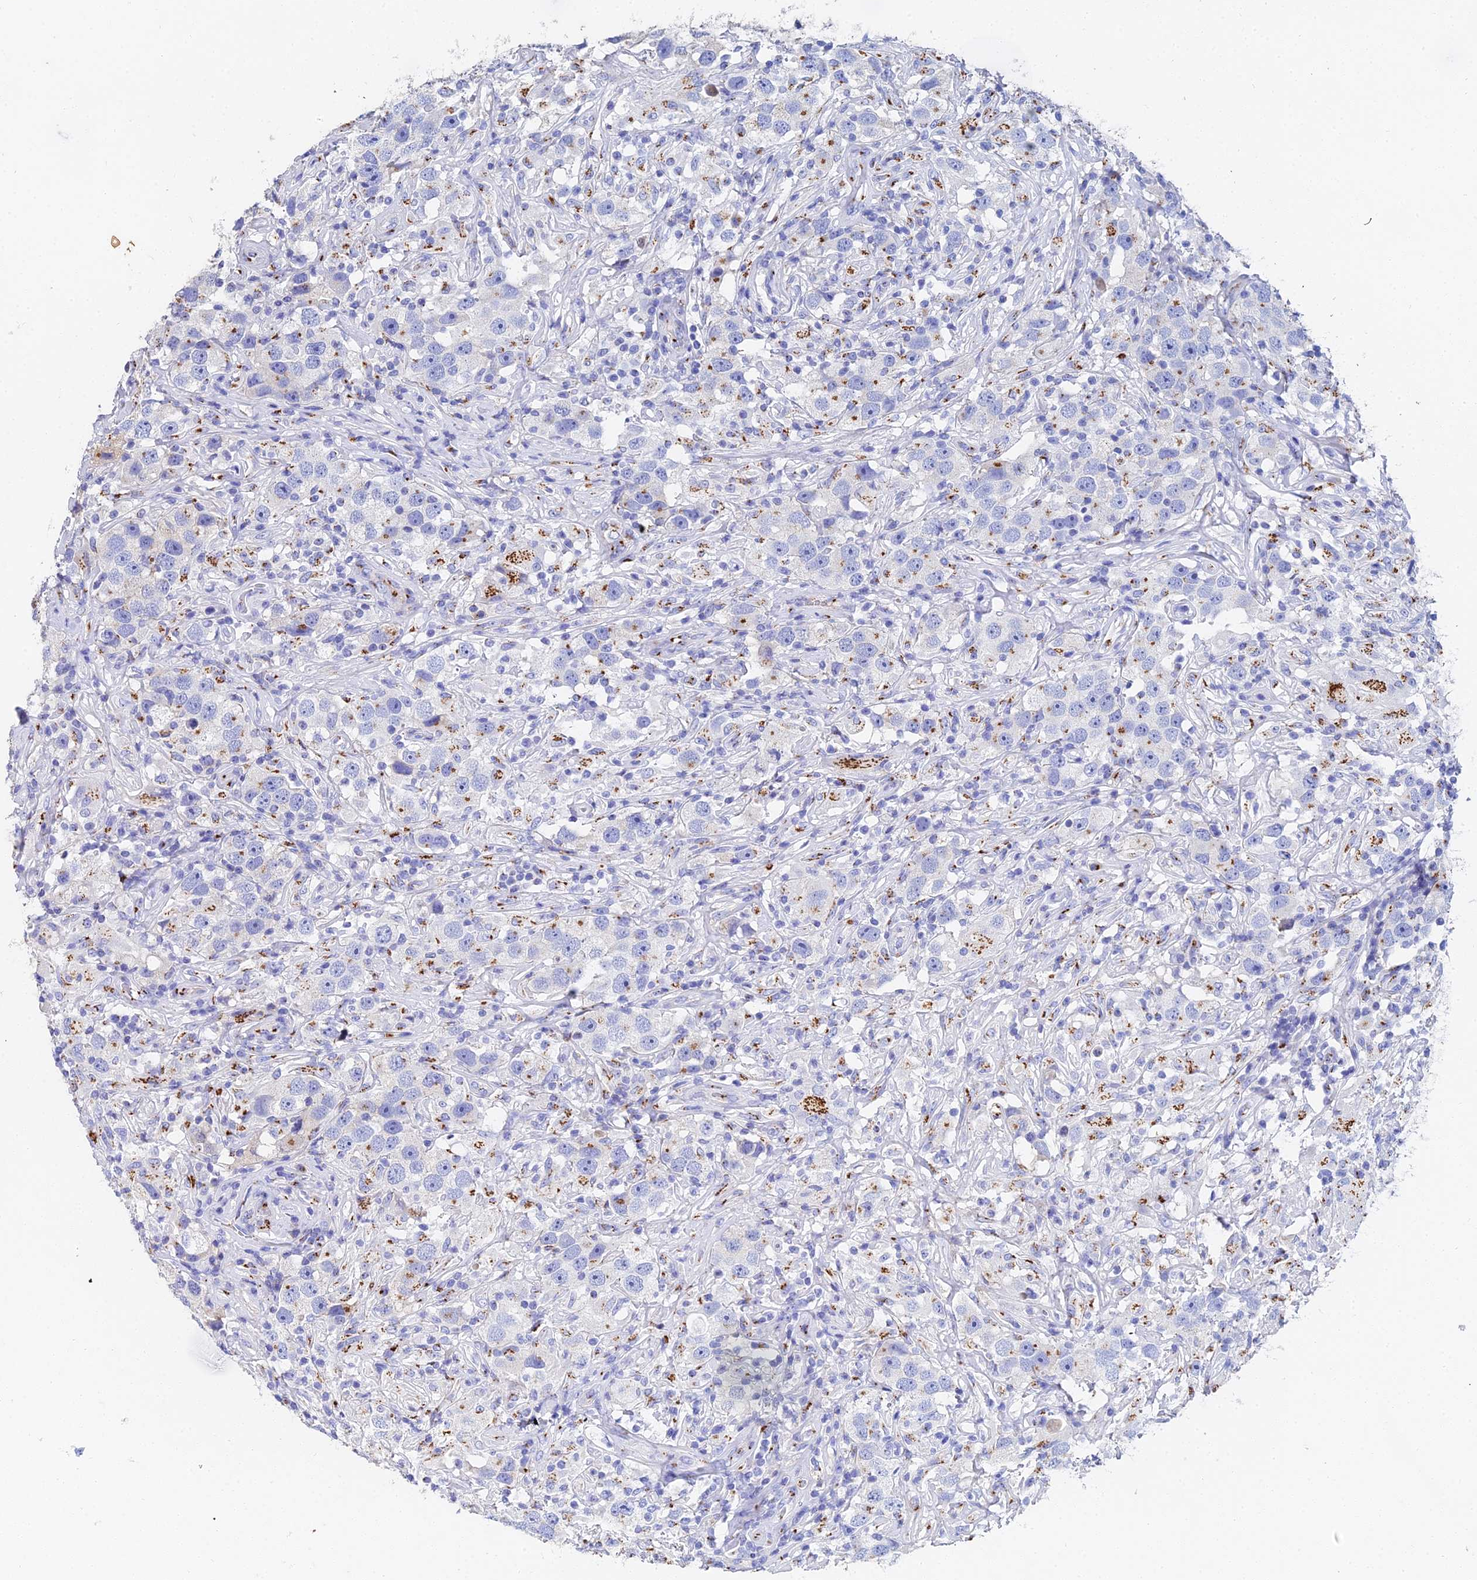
{"staining": {"intensity": "moderate", "quantity": "<25%", "location": "cytoplasmic/membranous"}, "tissue": "testis cancer", "cell_type": "Tumor cells", "image_type": "cancer", "snomed": [{"axis": "morphology", "description": "Seminoma, NOS"}, {"axis": "topography", "description": "Testis"}], "caption": "IHC micrograph of testis cancer stained for a protein (brown), which reveals low levels of moderate cytoplasmic/membranous staining in about <25% of tumor cells.", "gene": "ENSG00000268674", "patient": {"sex": "male", "age": 49}}